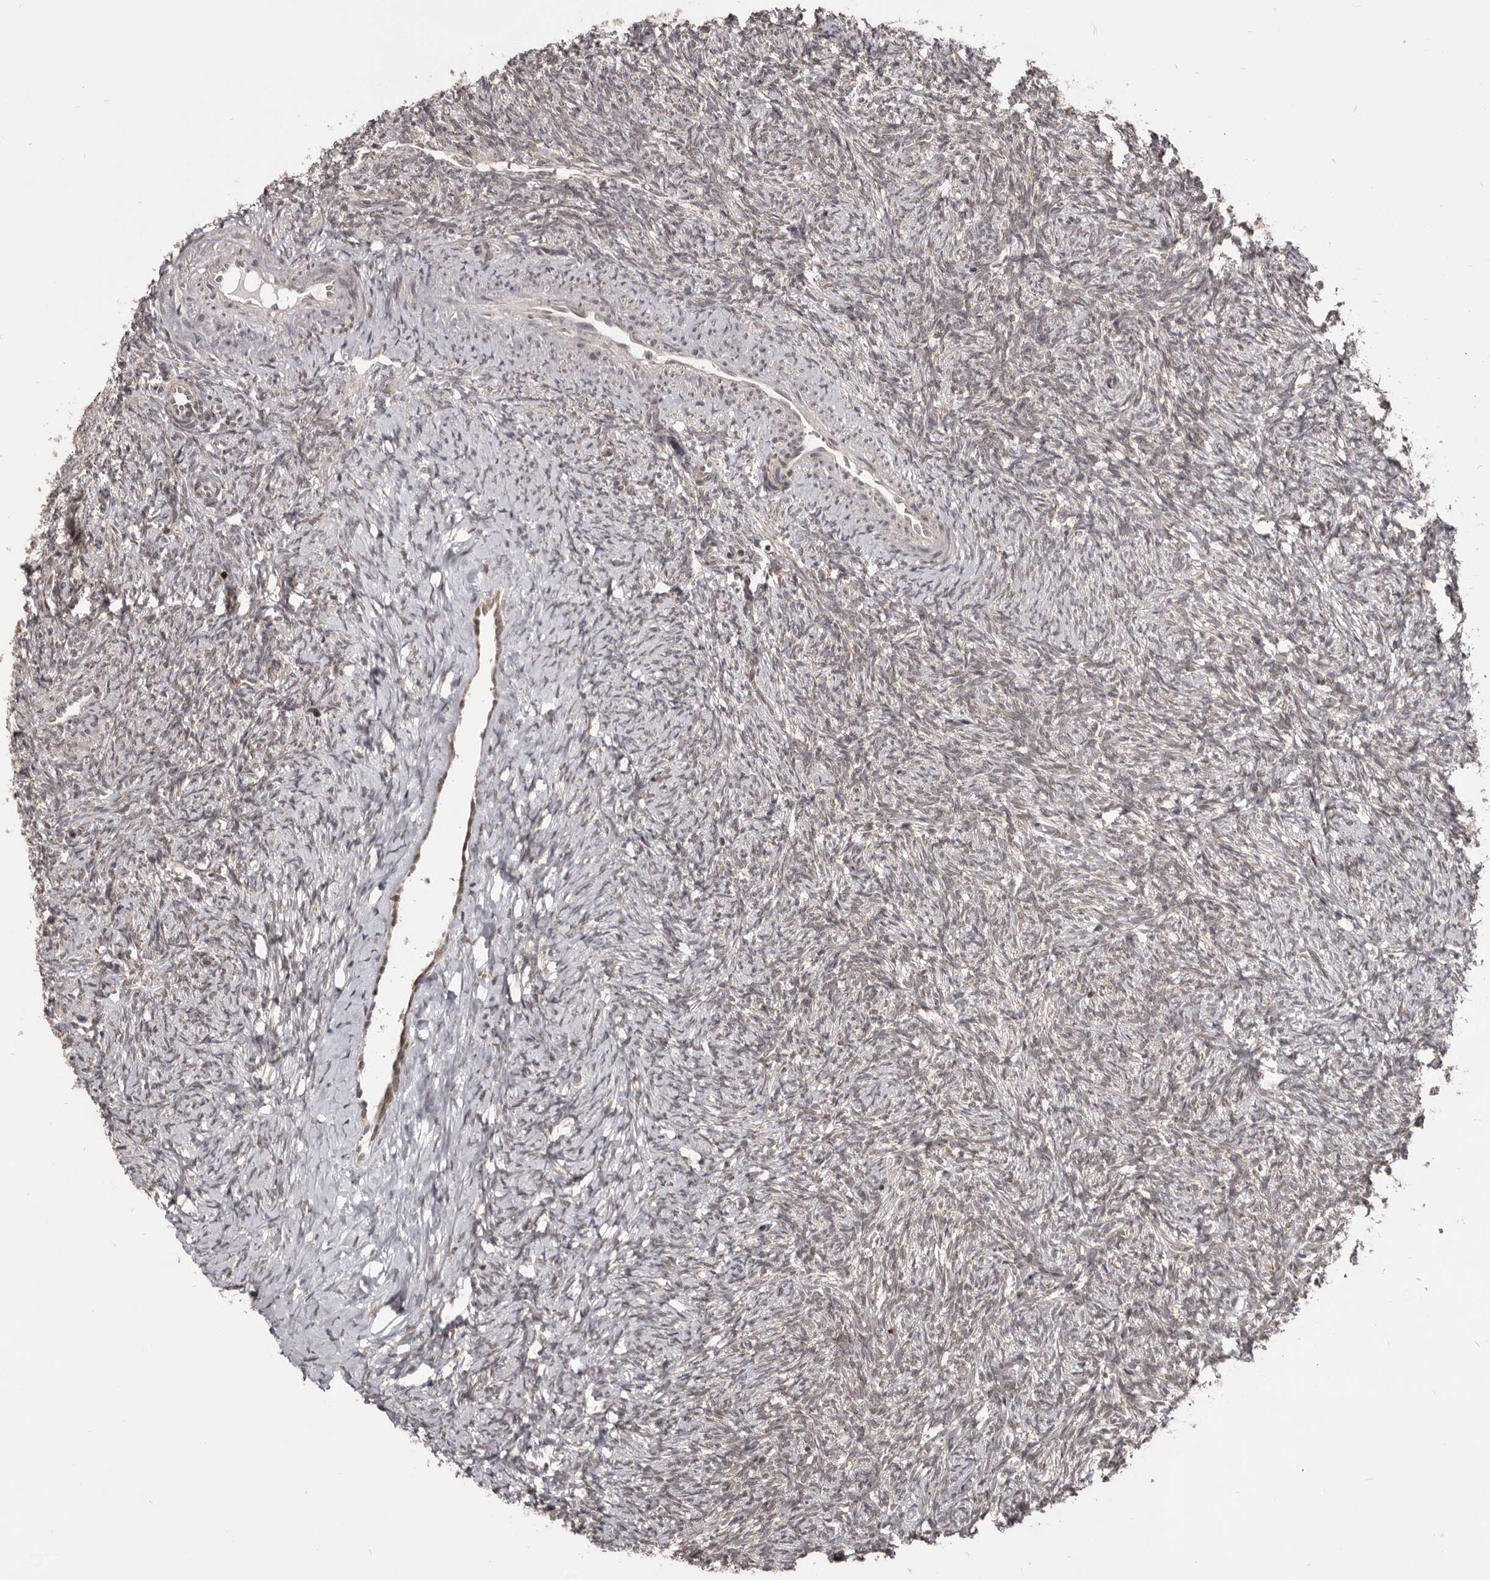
{"staining": {"intensity": "strong", "quantity": ">75%", "location": "cytoplasmic/membranous"}, "tissue": "ovary", "cell_type": "Follicle cells", "image_type": "normal", "snomed": [{"axis": "morphology", "description": "Normal tissue, NOS"}, {"axis": "topography", "description": "Ovary"}], "caption": "Immunohistochemistry staining of benign ovary, which displays high levels of strong cytoplasmic/membranous expression in about >75% of follicle cells indicating strong cytoplasmic/membranous protein expression. The staining was performed using DAB (brown) for protein detection and nuclei were counterstained in hematoxylin (blue).", "gene": "THUMPD1", "patient": {"sex": "female", "age": 41}}